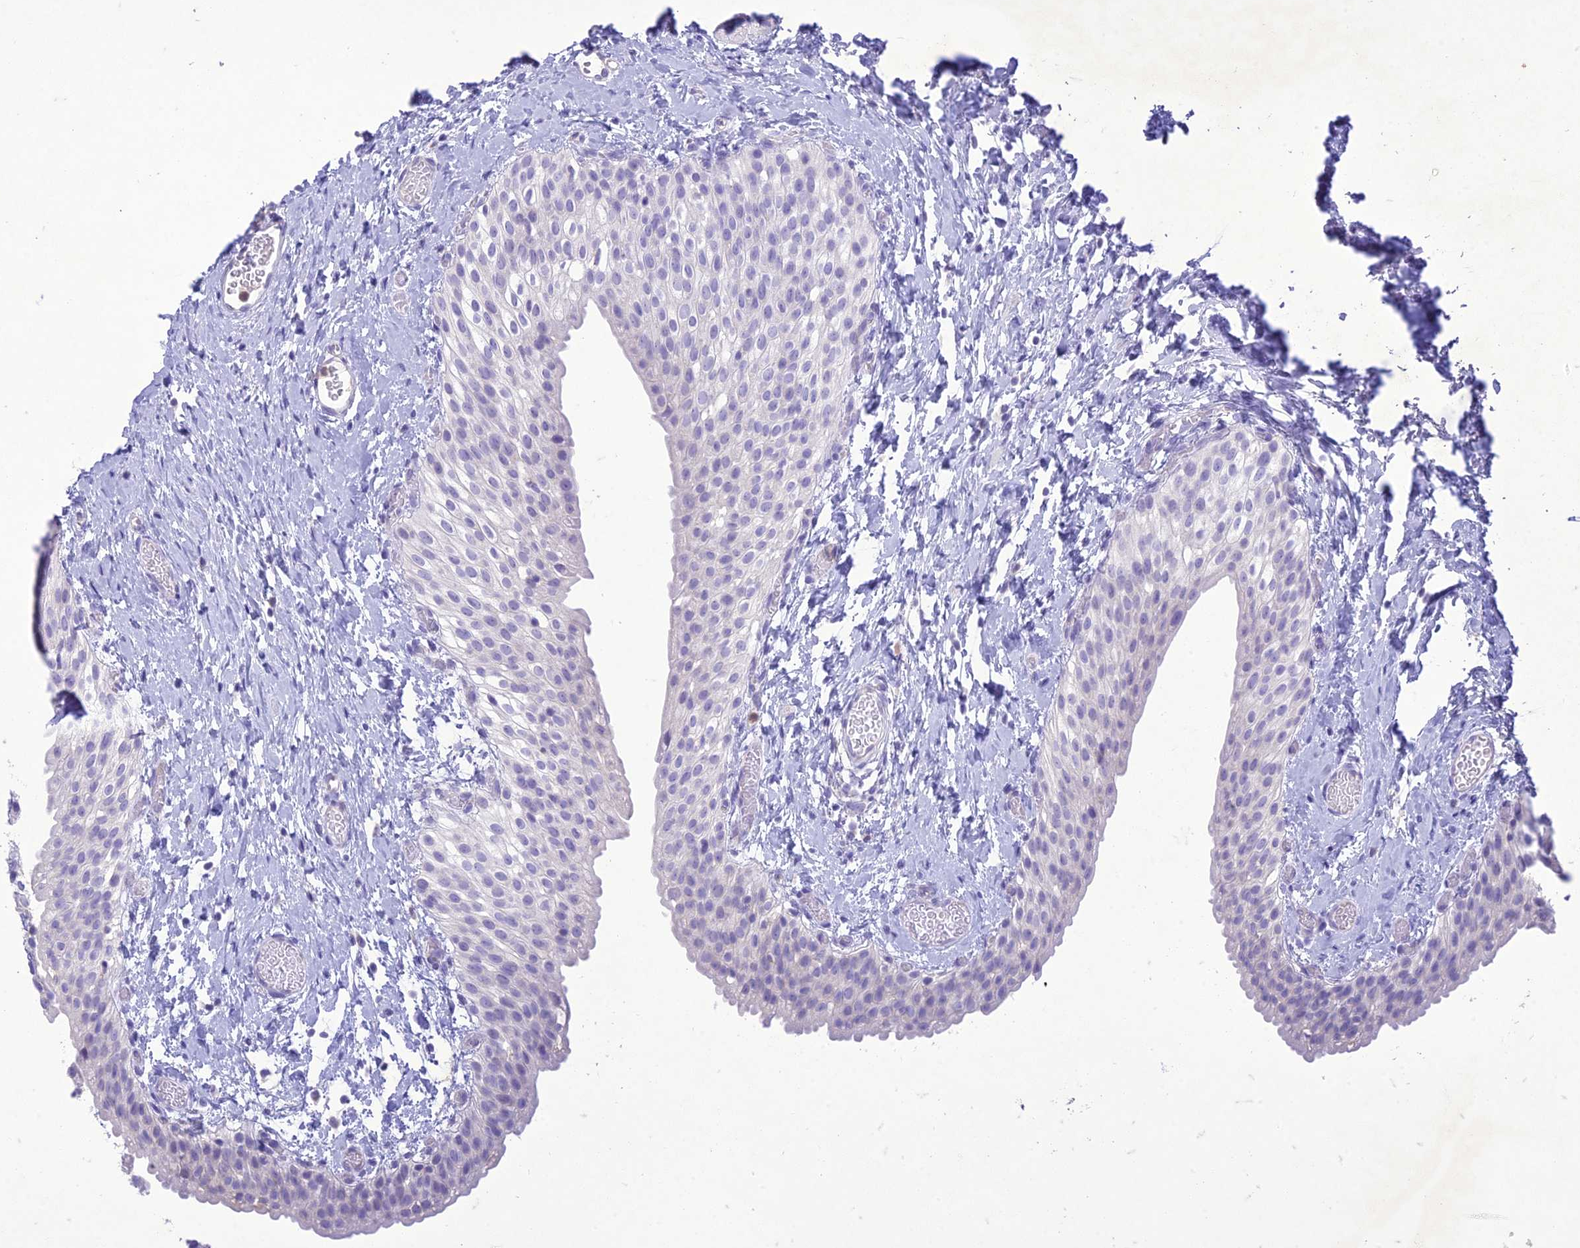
{"staining": {"intensity": "negative", "quantity": "none", "location": "none"}, "tissue": "urinary bladder", "cell_type": "Urothelial cells", "image_type": "normal", "snomed": [{"axis": "morphology", "description": "Normal tissue, NOS"}, {"axis": "topography", "description": "Urinary bladder"}], "caption": "IHC image of benign urinary bladder stained for a protein (brown), which exhibits no positivity in urothelial cells. The staining is performed using DAB brown chromogen with nuclei counter-stained in using hematoxylin.", "gene": "SLC13A5", "patient": {"sex": "male", "age": 1}}